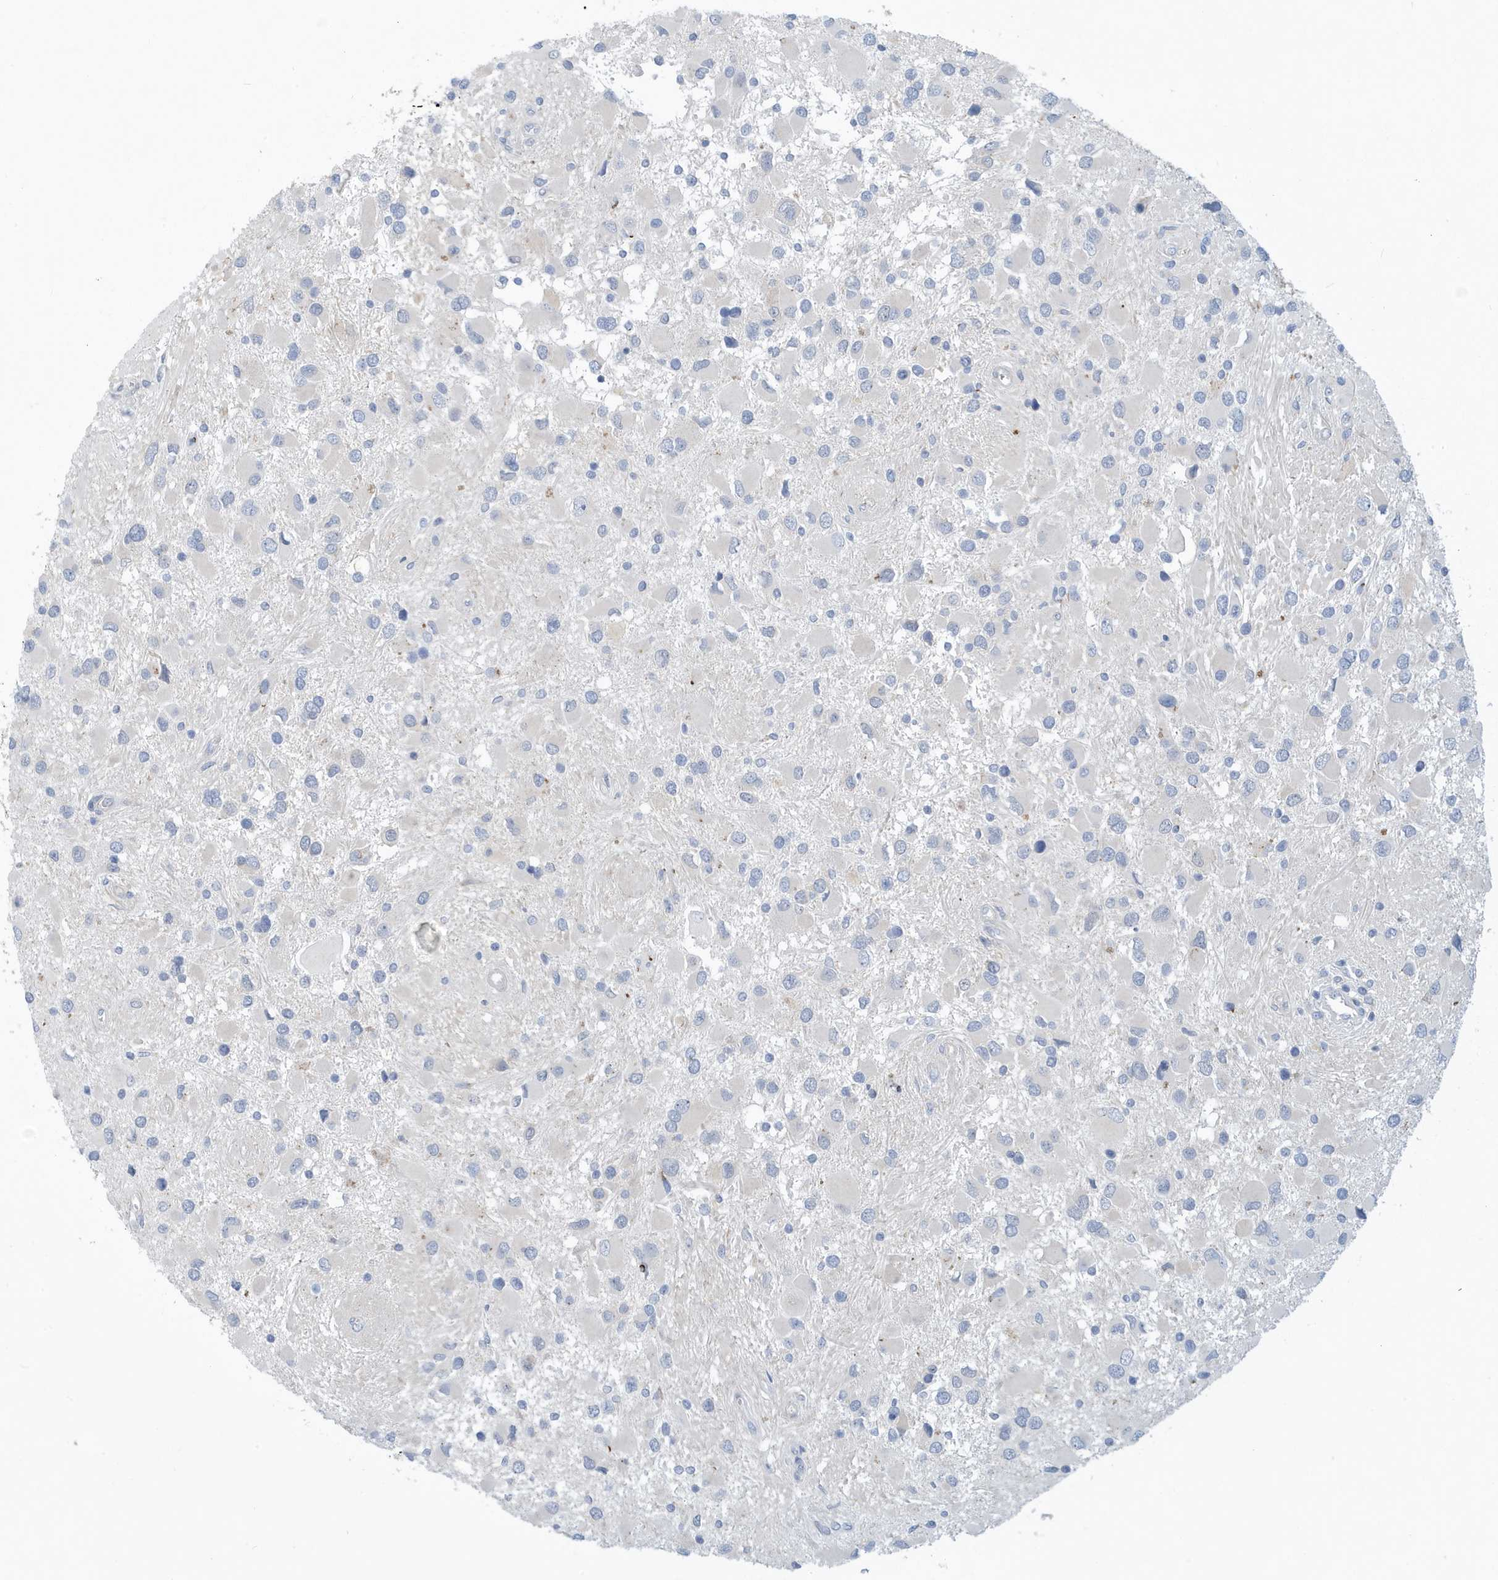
{"staining": {"intensity": "negative", "quantity": "none", "location": "none"}, "tissue": "glioma", "cell_type": "Tumor cells", "image_type": "cancer", "snomed": [{"axis": "morphology", "description": "Glioma, malignant, High grade"}, {"axis": "topography", "description": "Brain"}], "caption": "The immunohistochemistry image has no significant expression in tumor cells of glioma tissue. (DAB immunohistochemistry (IHC), high magnification).", "gene": "VTA1", "patient": {"sex": "male", "age": 53}}